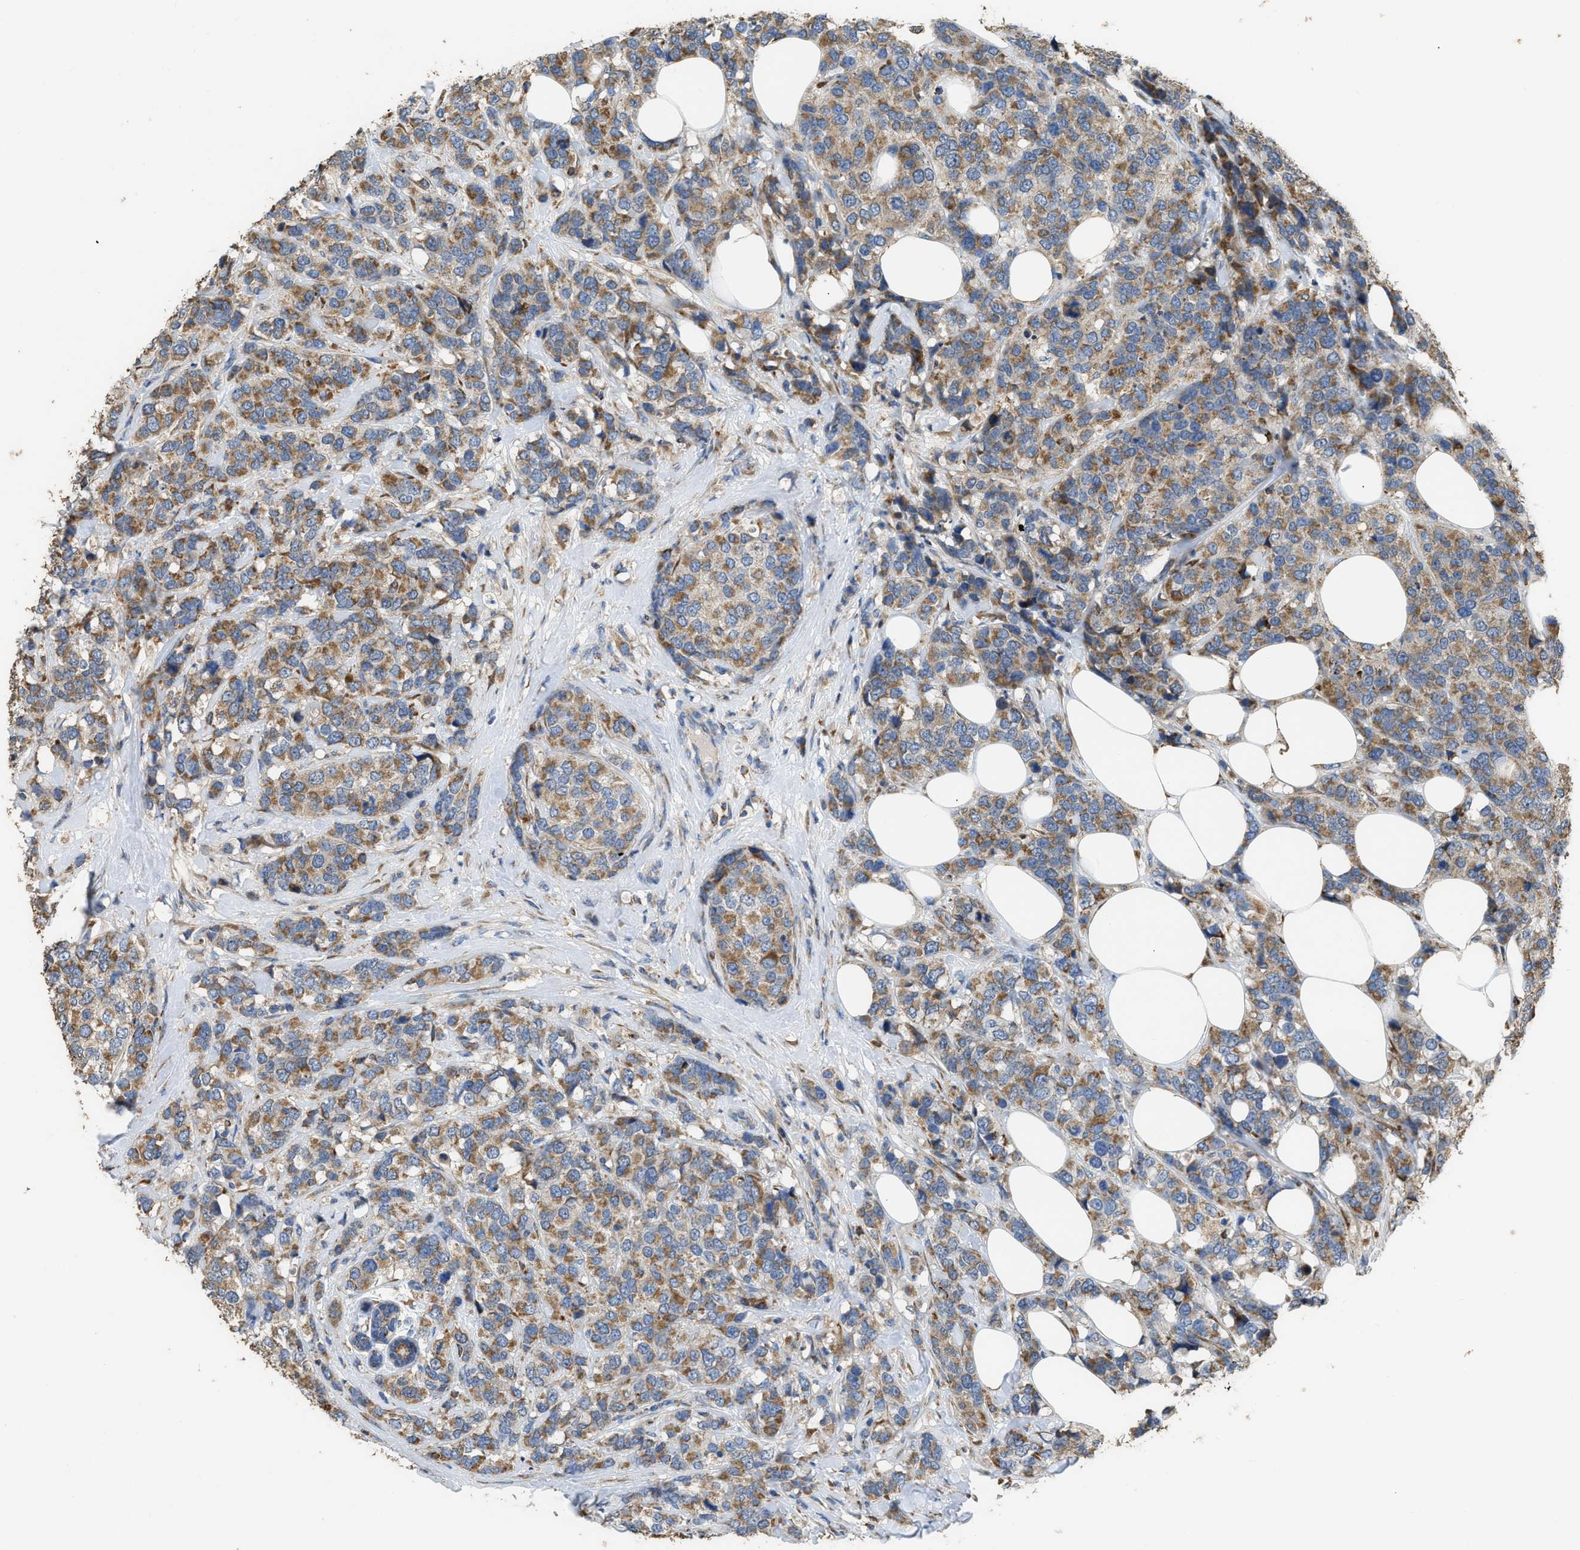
{"staining": {"intensity": "moderate", "quantity": ">75%", "location": "cytoplasmic/membranous"}, "tissue": "breast cancer", "cell_type": "Tumor cells", "image_type": "cancer", "snomed": [{"axis": "morphology", "description": "Lobular carcinoma"}, {"axis": "topography", "description": "Breast"}], "caption": "This is a histology image of immunohistochemistry (IHC) staining of lobular carcinoma (breast), which shows moderate staining in the cytoplasmic/membranous of tumor cells.", "gene": "AK2", "patient": {"sex": "female", "age": 59}}